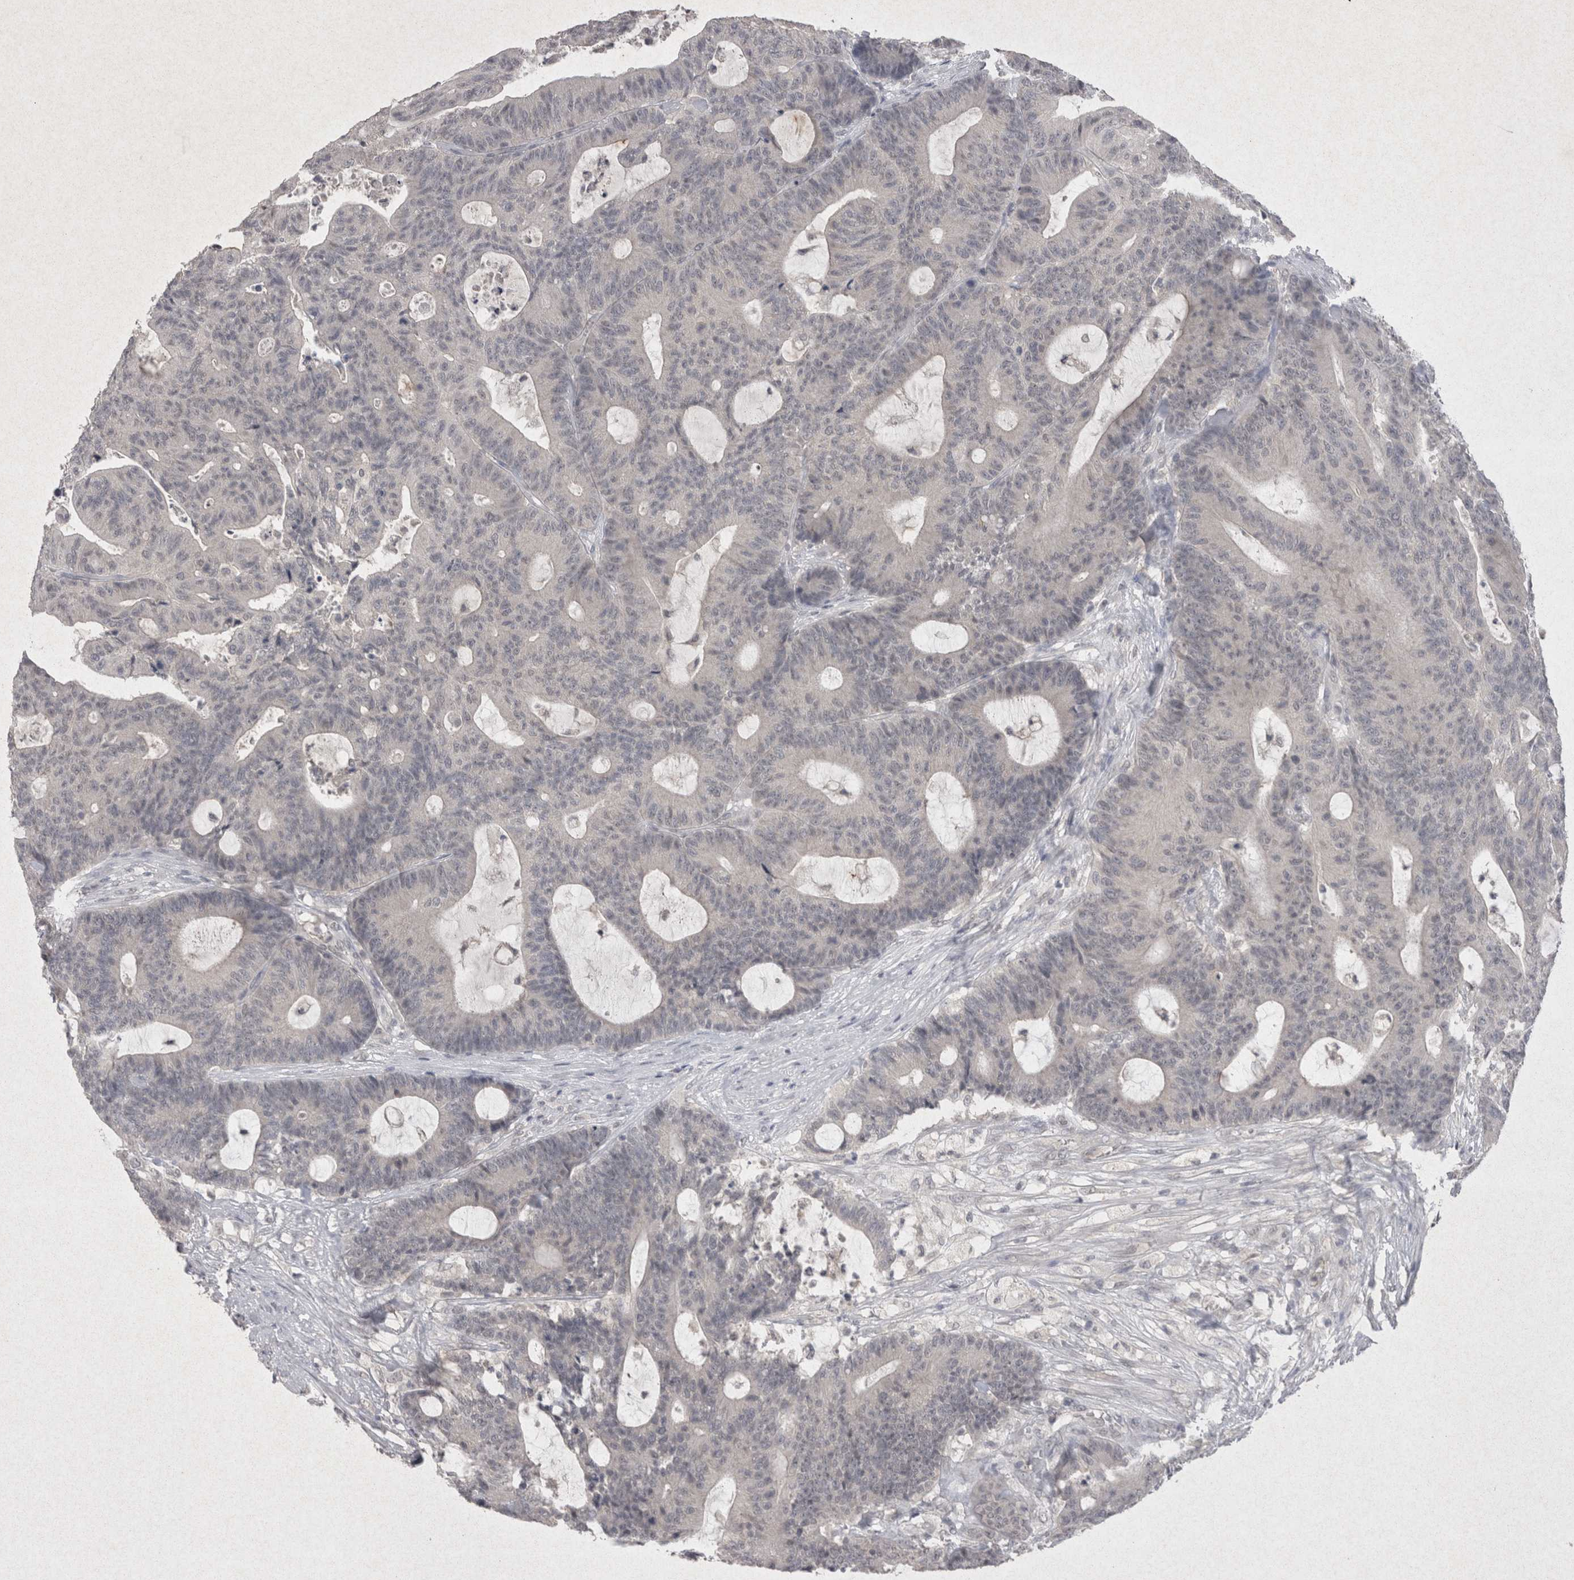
{"staining": {"intensity": "negative", "quantity": "none", "location": "none"}, "tissue": "colorectal cancer", "cell_type": "Tumor cells", "image_type": "cancer", "snomed": [{"axis": "morphology", "description": "Adenocarcinoma, NOS"}, {"axis": "topography", "description": "Colon"}], "caption": "This is an immunohistochemistry (IHC) image of colorectal cancer. There is no expression in tumor cells.", "gene": "LYVE1", "patient": {"sex": "female", "age": 84}}